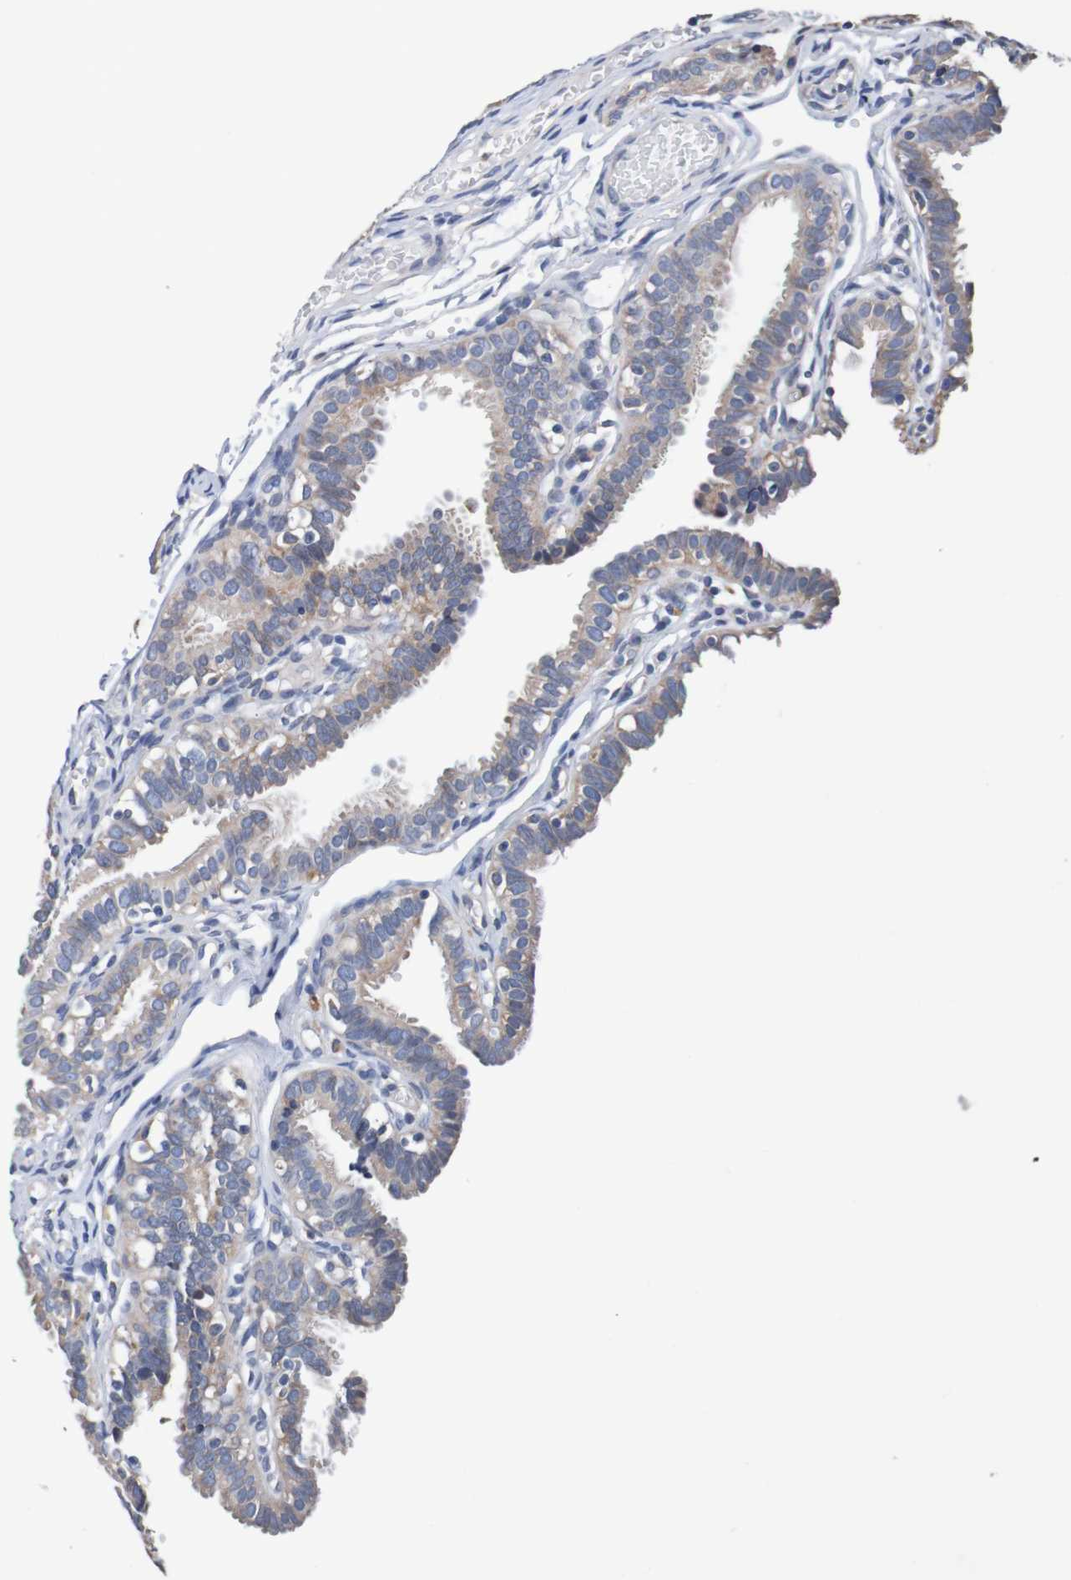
{"staining": {"intensity": "weak", "quantity": ">75%", "location": "cytoplasmic/membranous"}, "tissue": "fallopian tube", "cell_type": "Glandular cells", "image_type": "normal", "snomed": [{"axis": "morphology", "description": "Normal tissue, NOS"}, {"axis": "topography", "description": "Fallopian tube"}, {"axis": "topography", "description": "Placenta"}], "caption": "Immunohistochemistry (IHC) of normal human fallopian tube displays low levels of weak cytoplasmic/membranous positivity in about >75% of glandular cells. (DAB IHC with brightfield microscopy, high magnification).", "gene": "FIBP", "patient": {"sex": "female", "age": 34}}